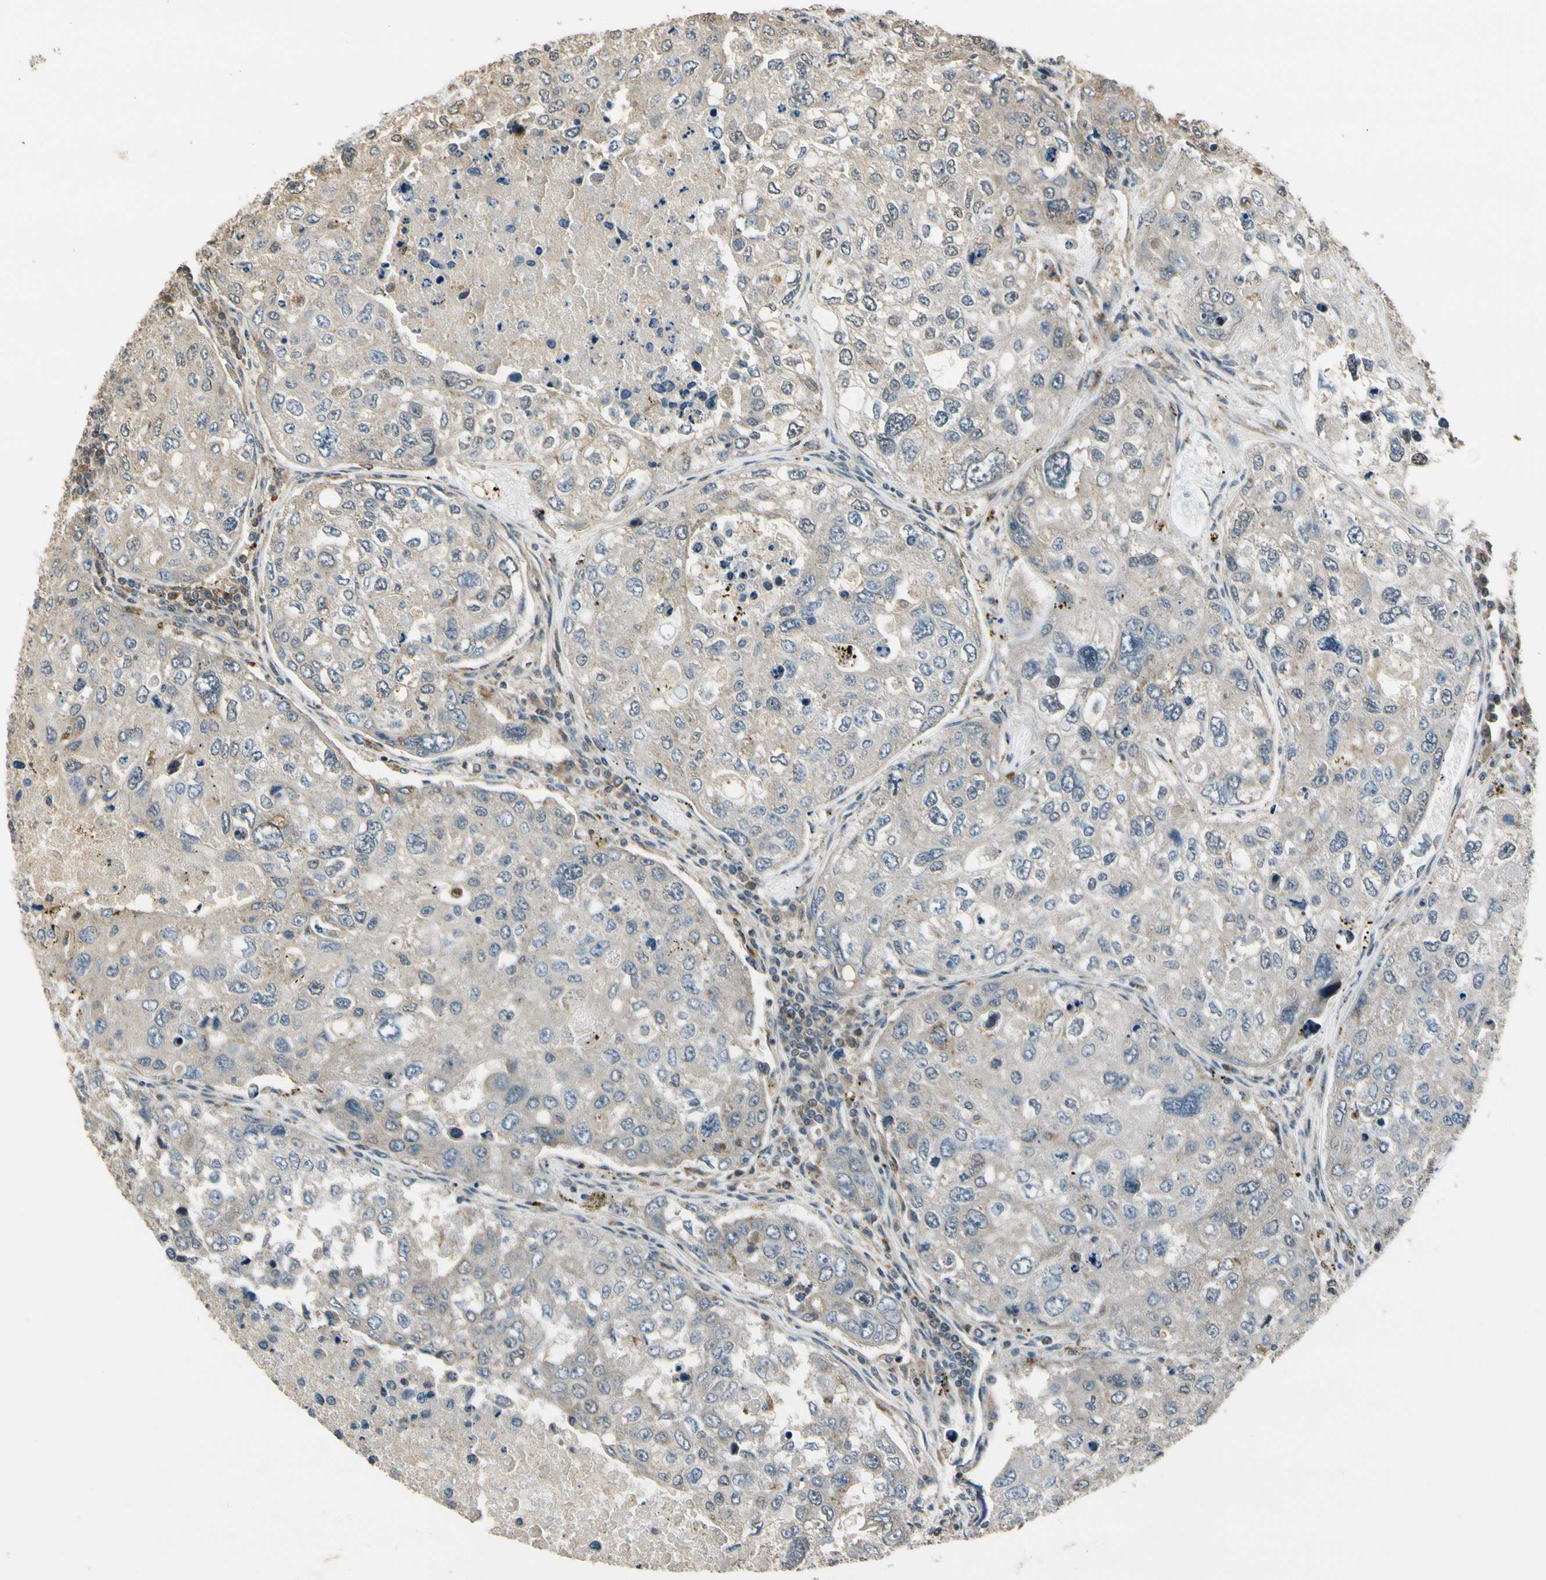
{"staining": {"intensity": "weak", "quantity": "<25%", "location": "cytoplasmic/membranous"}, "tissue": "urothelial cancer", "cell_type": "Tumor cells", "image_type": "cancer", "snomed": [{"axis": "morphology", "description": "Urothelial carcinoma, High grade"}, {"axis": "topography", "description": "Lymph node"}, {"axis": "topography", "description": "Urinary bladder"}], "caption": "An immunohistochemistry histopathology image of urothelial carcinoma (high-grade) is shown. There is no staining in tumor cells of urothelial carcinoma (high-grade). The staining is performed using DAB (3,3'-diaminobenzidine) brown chromogen with nuclei counter-stained in using hematoxylin.", "gene": "LAMTOR1", "patient": {"sex": "male", "age": 51}}